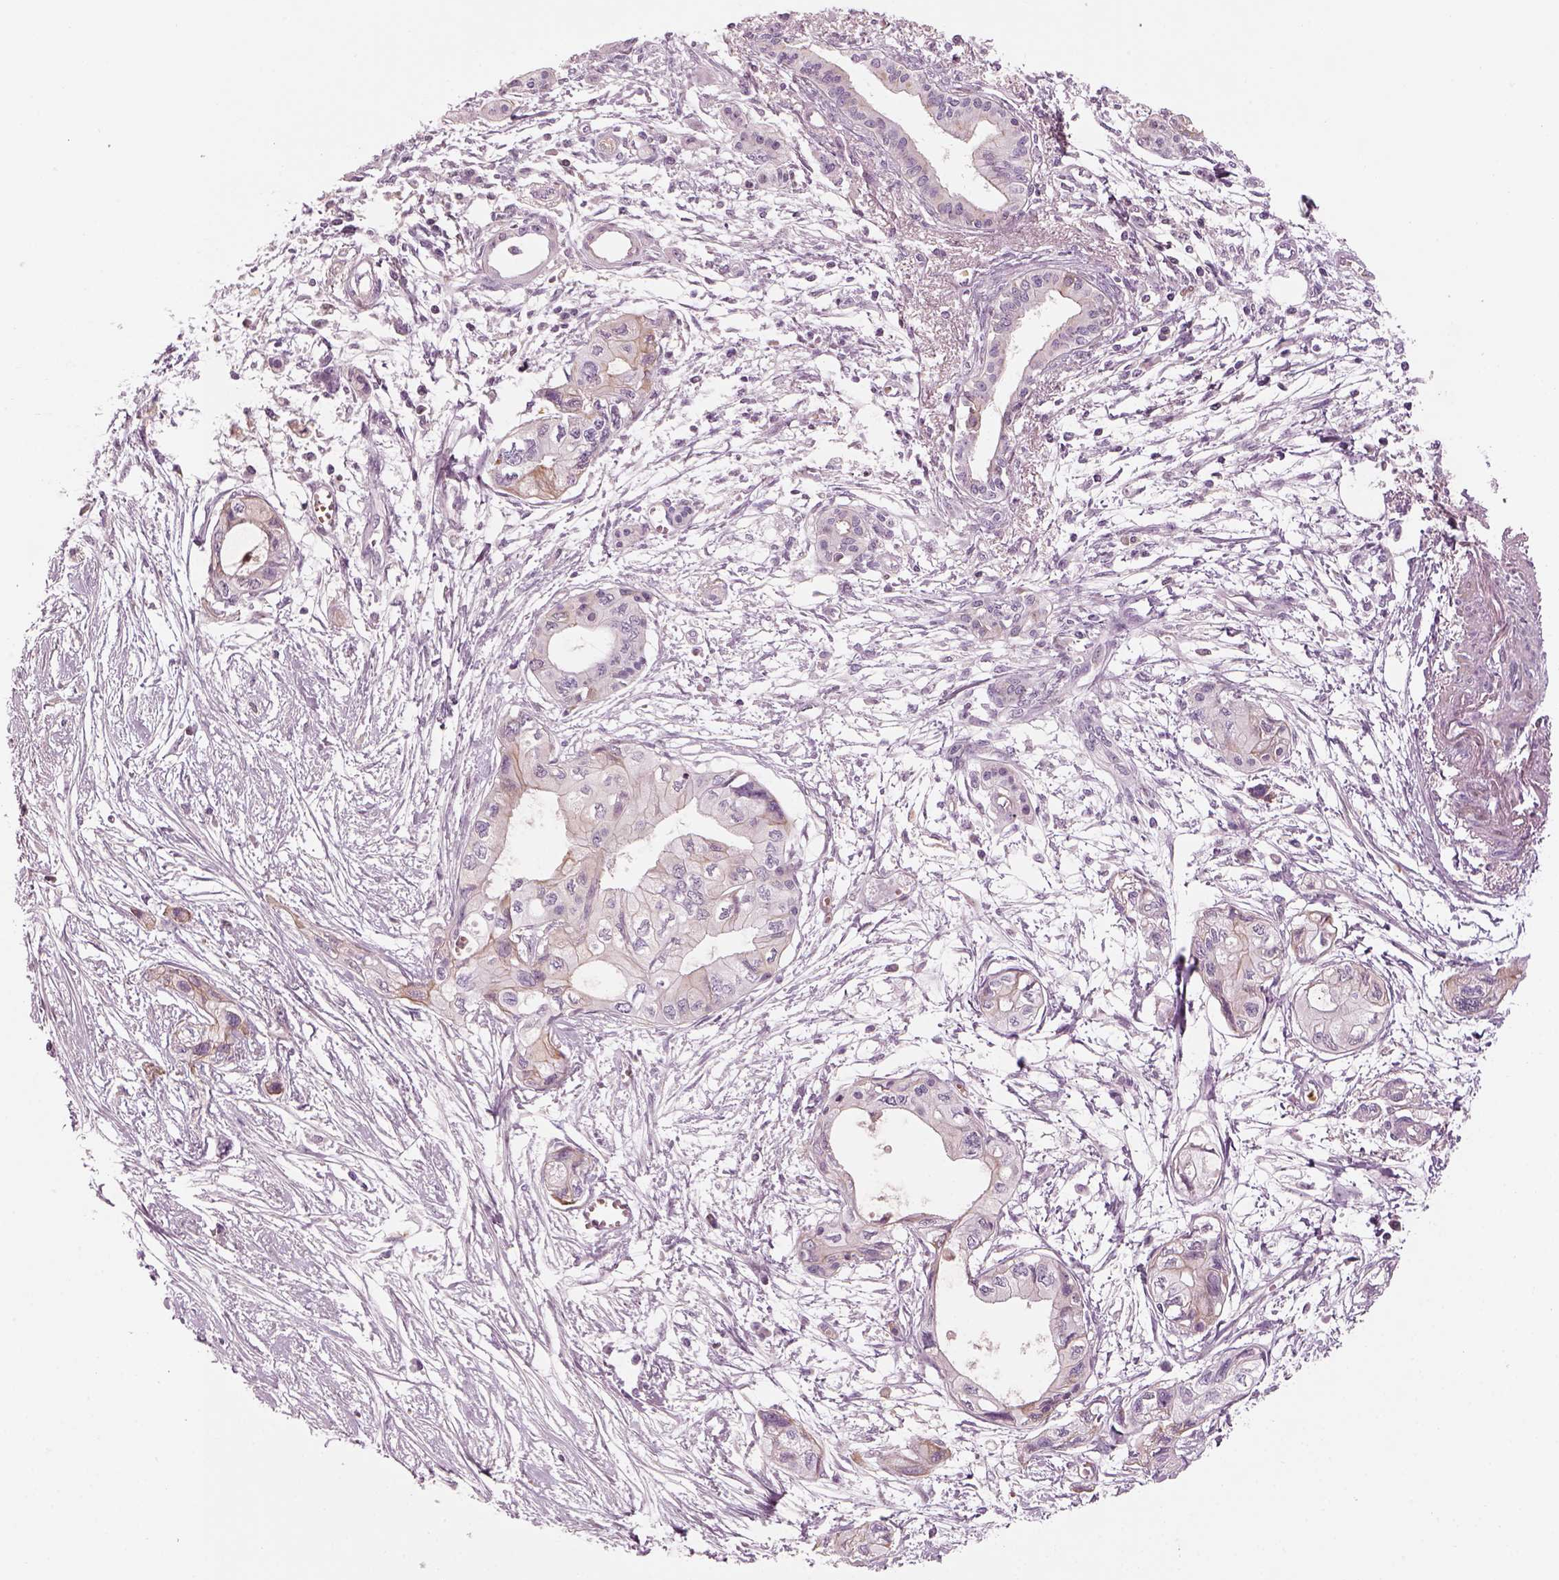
{"staining": {"intensity": "negative", "quantity": "none", "location": "none"}, "tissue": "pancreatic cancer", "cell_type": "Tumor cells", "image_type": "cancer", "snomed": [{"axis": "morphology", "description": "Adenocarcinoma, NOS"}, {"axis": "topography", "description": "Pancreas"}], "caption": "Tumor cells are negative for brown protein staining in pancreatic cancer.", "gene": "PABPC1L2B", "patient": {"sex": "female", "age": 76}}